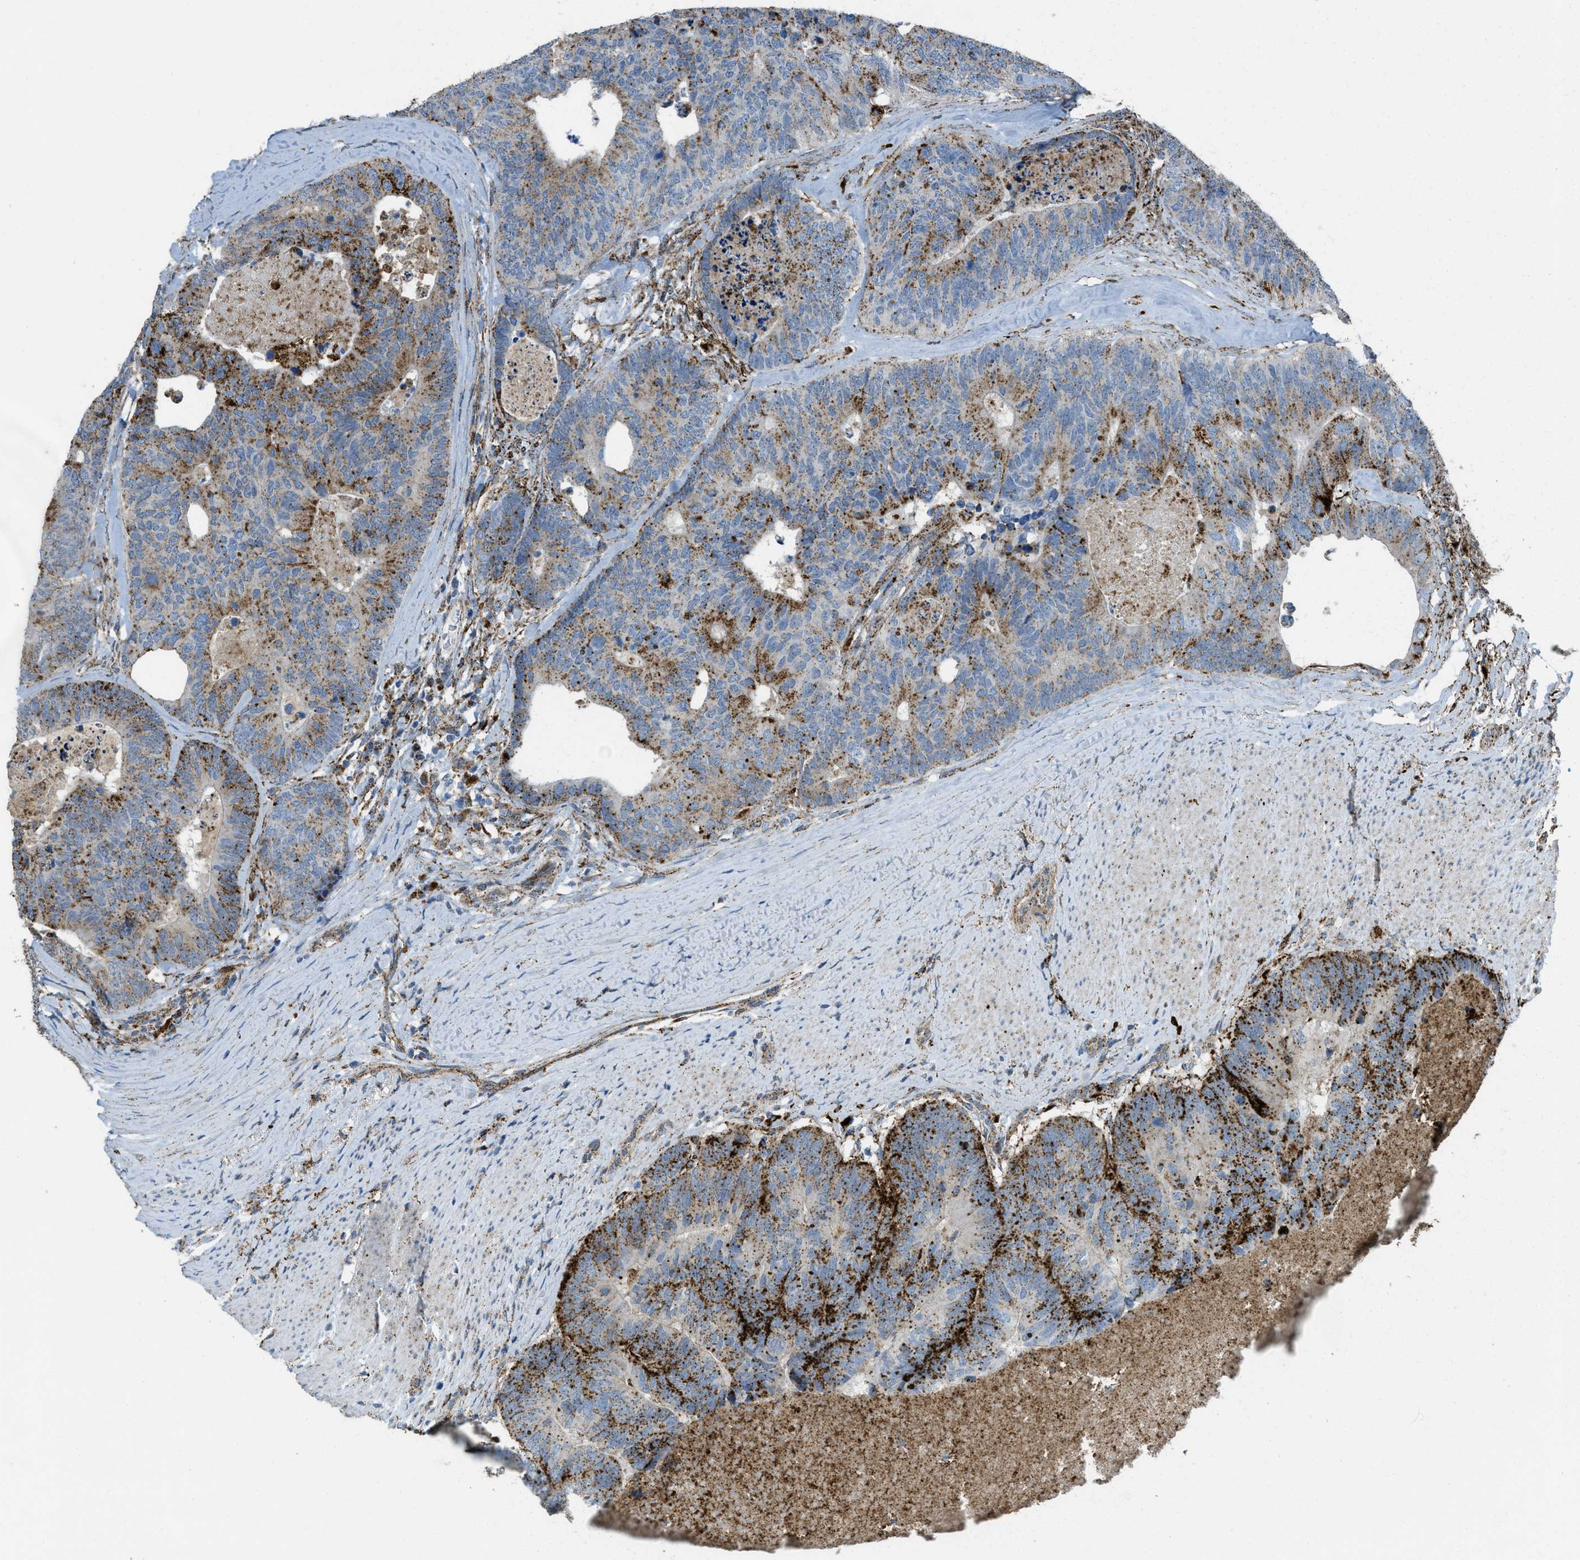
{"staining": {"intensity": "moderate", "quantity": ">75%", "location": "cytoplasmic/membranous"}, "tissue": "colorectal cancer", "cell_type": "Tumor cells", "image_type": "cancer", "snomed": [{"axis": "morphology", "description": "Adenocarcinoma, NOS"}, {"axis": "topography", "description": "Colon"}], "caption": "A brown stain labels moderate cytoplasmic/membranous staining of a protein in human colorectal cancer tumor cells.", "gene": "SCARB2", "patient": {"sex": "female", "age": 67}}